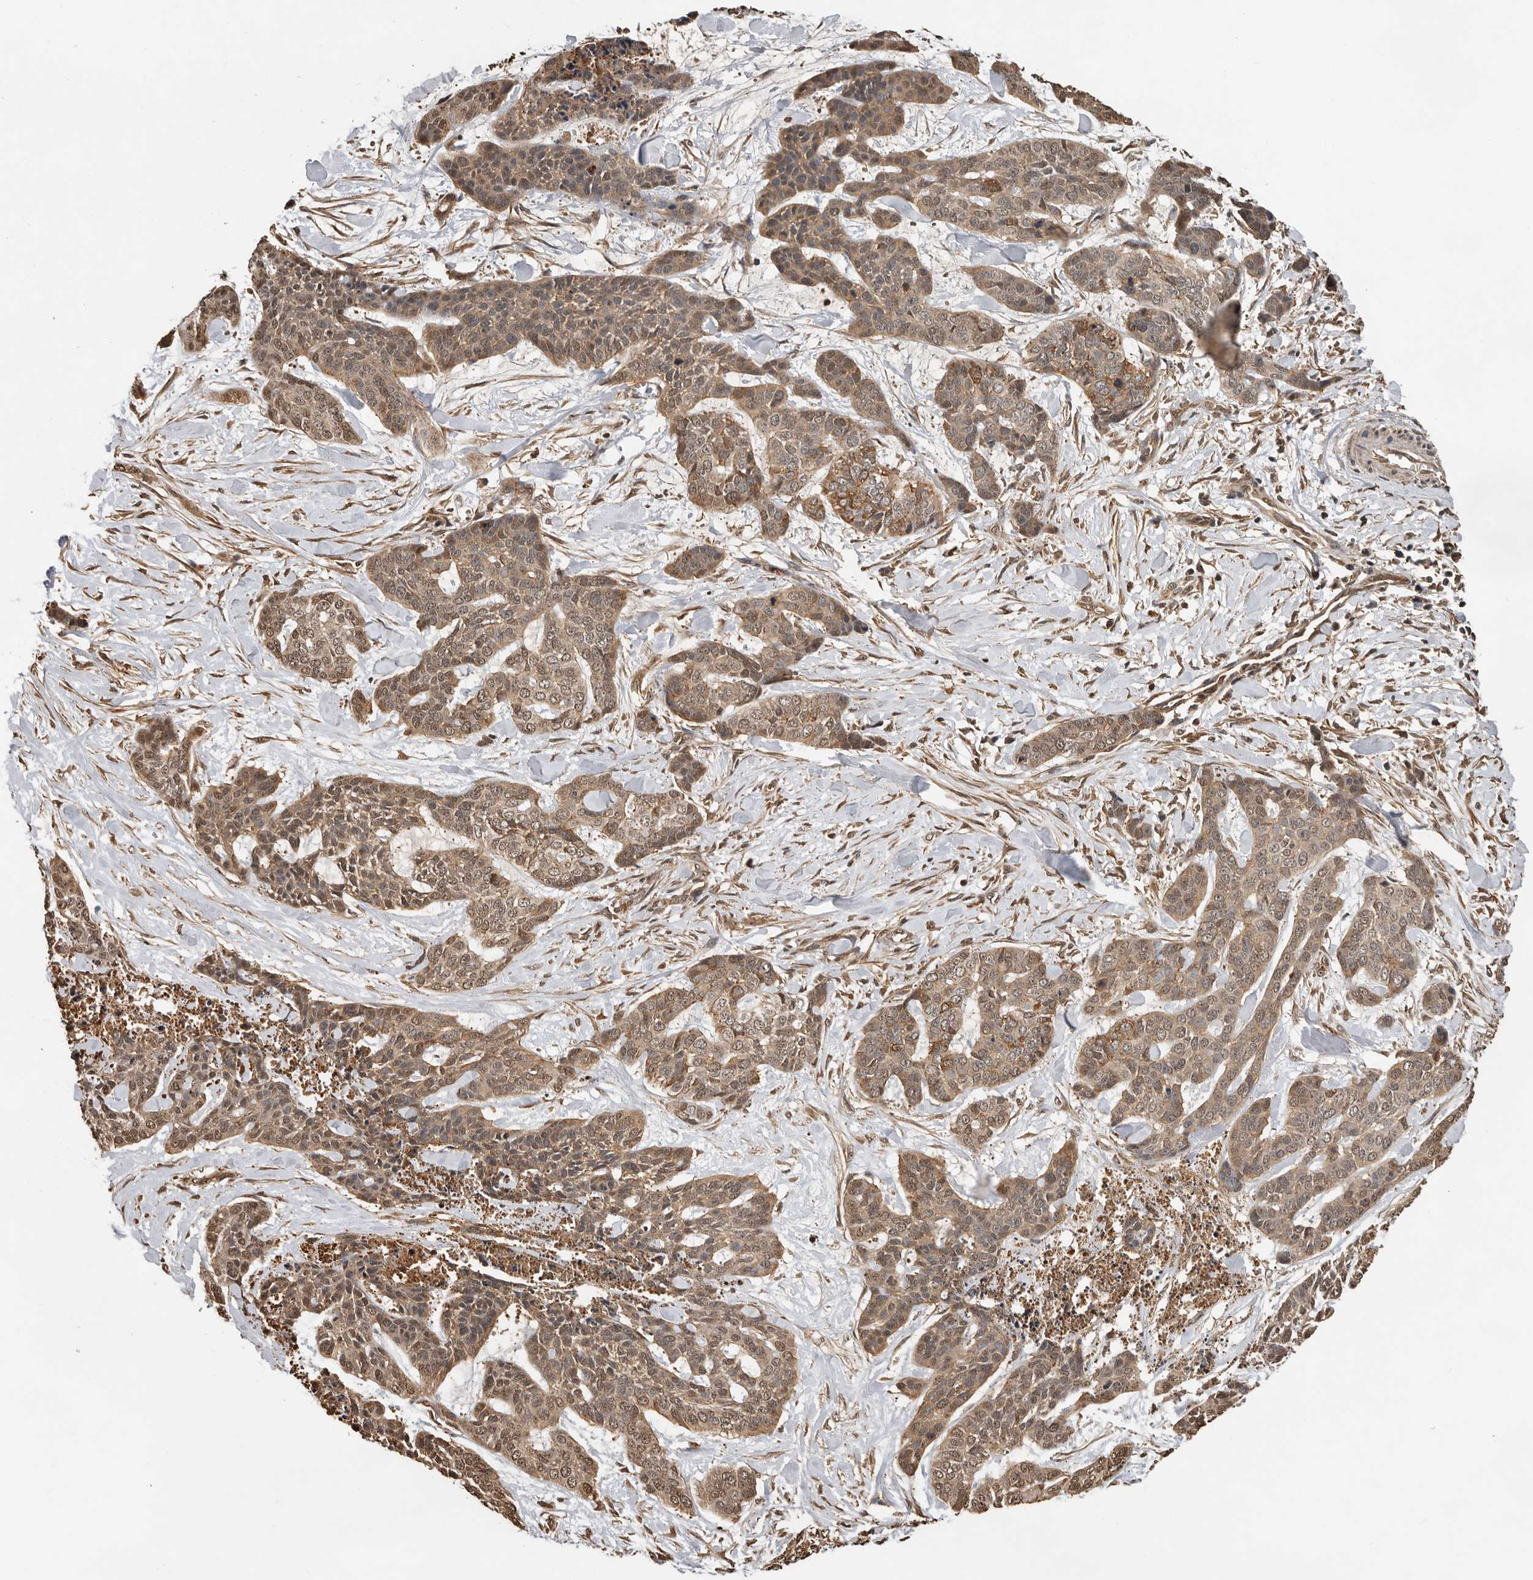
{"staining": {"intensity": "moderate", "quantity": ">75%", "location": "cytoplasmic/membranous,nuclear"}, "tissue": "skin cancer", "cell_type": "Tumor cells", "image_type": "cancer", "snomed": [{"axis": "morphology", "description": "Basal cell carcinoma"}, {"axis": "topography", "description": "Skin"}], "caption": "Tumor cells display moderate cytoplasmic/membranous and nuclear expression in approximately >75% of cells in basal cell carcinoma (skin). (DAB (3,3'-diaminobenzidine) IHC with brightfield microscopy, high magnification).", "gene": "RNF157", "patient": {"sex": "female", "age": 64}}